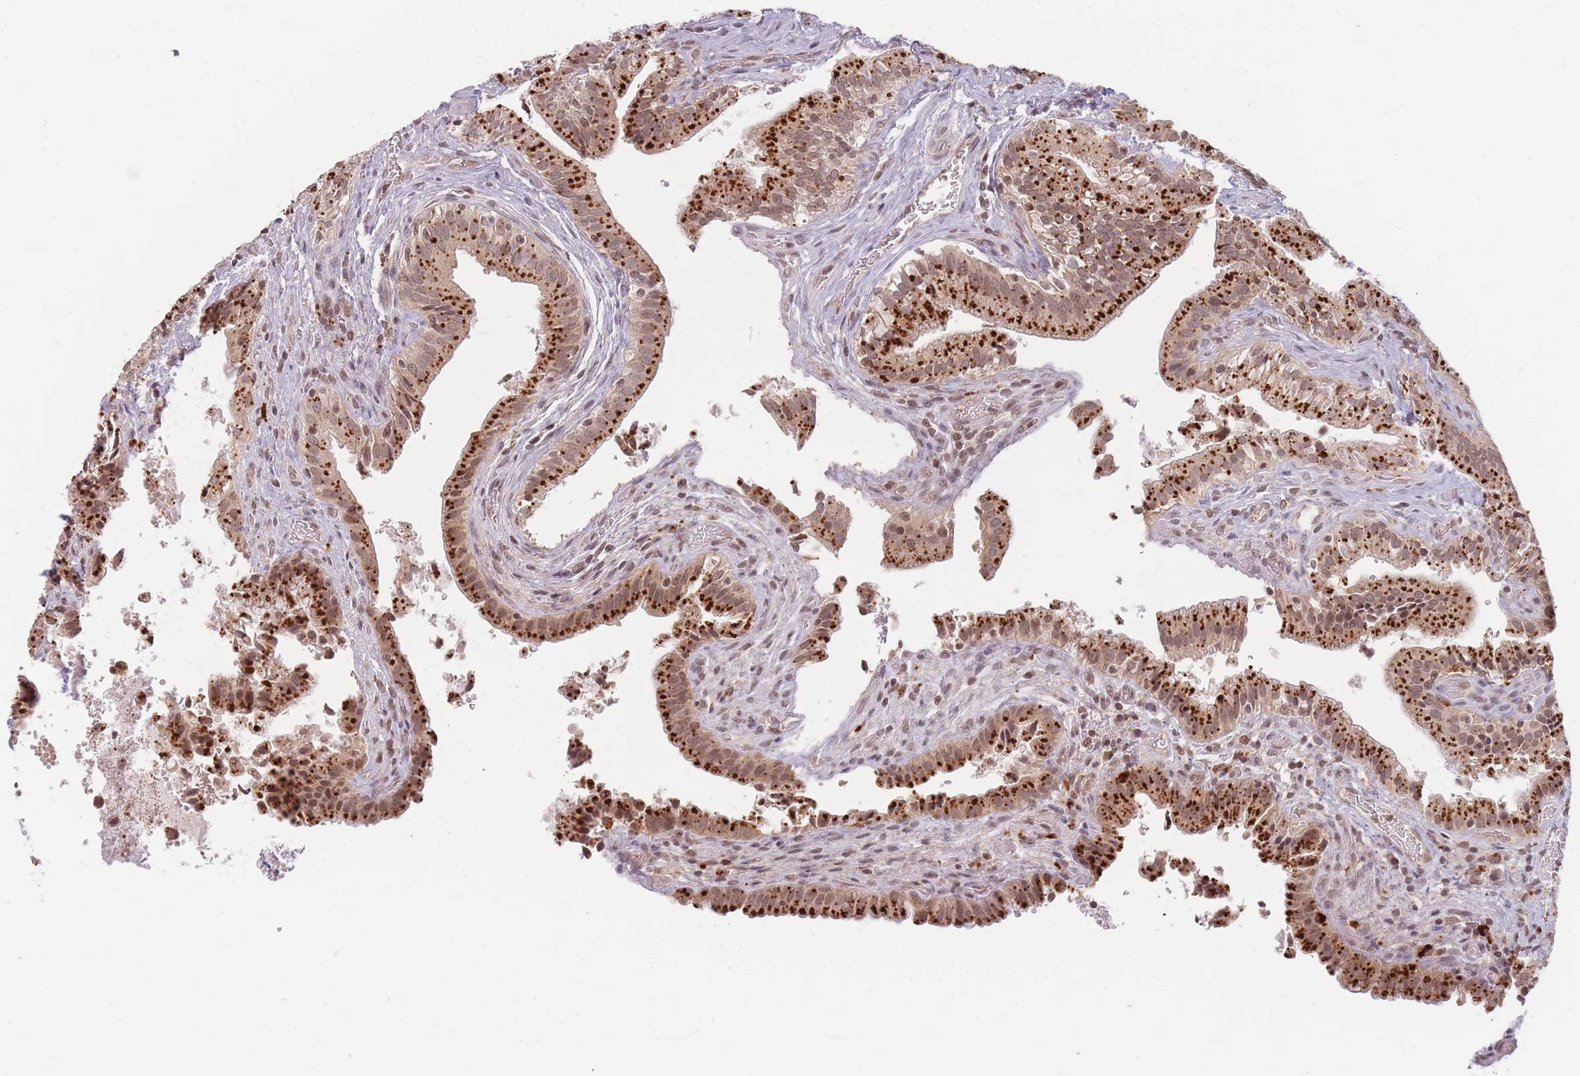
{"staining": {"intensity": "strong", "quantity": ">75%", "location": "cytoplasmic/membranous,nuclear"}, "tissue": "gallbladder", "cell_type": "Glandular cells", "image_type": "normal", "snomed": [{"axis": "morphology", "description": "Normal tissue, NOS"}, {"axis": "topography", "description": "Gallbladder"}], "caption": "Protein analysis of normal gallbladder reveals strong cytoplasmic/membranous,nuclear staining in about >75% of glandular cells. Immunohistochemistry (ihc) stains the protein of interest in brown and the nuclei are stained blue.", "gene": "SPATA45", "patient": {"sex": "male", "age": 24}}